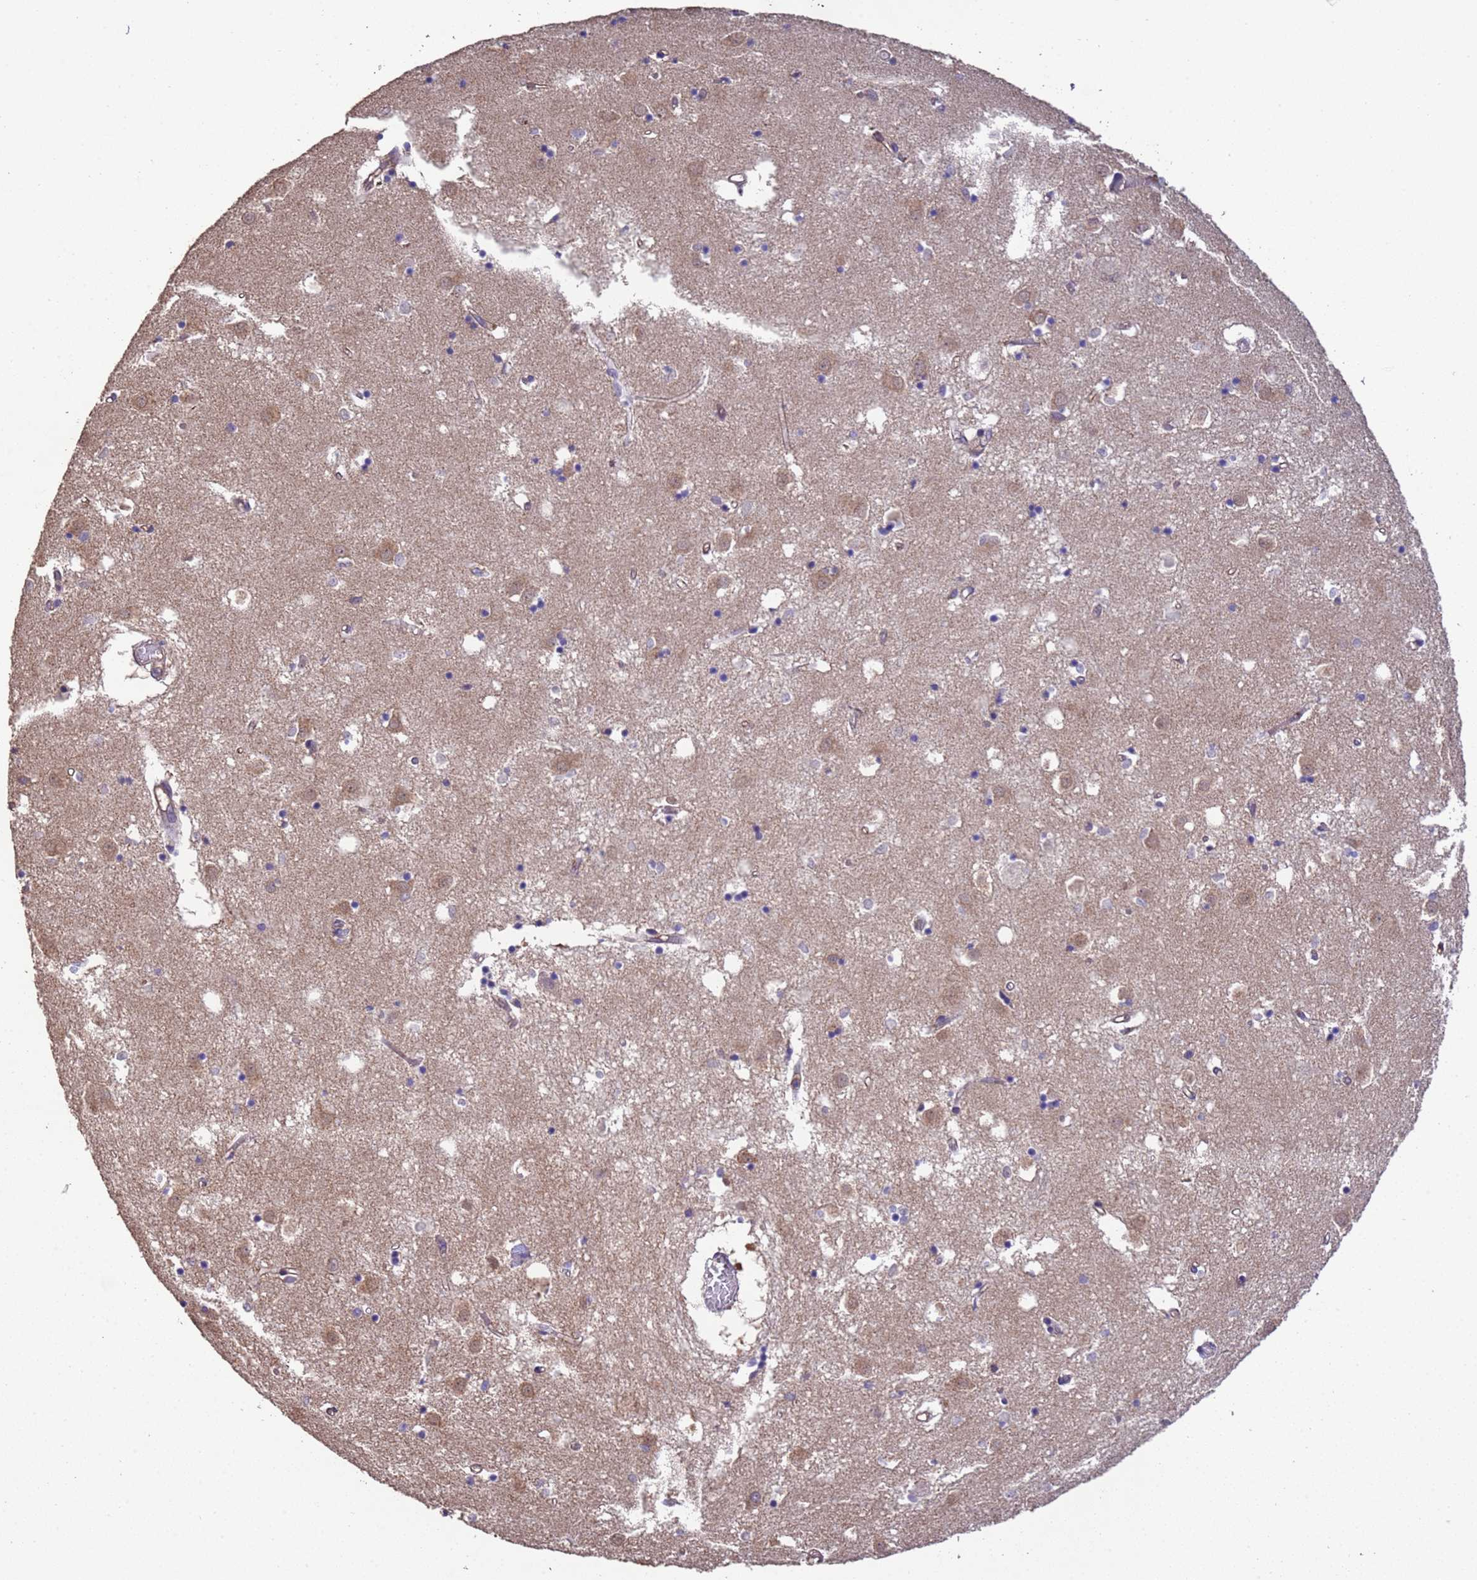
{"staining": {"intensity": "negative", "quantity": "none", "location": "none"}, "tissue": "caudate", "cell_type": "Glial cells", "image_type": "normal", "snomed": [{"axis": "morphology", "description": "Normal tissue, NOS"}, {"axis": "topography", "description": "Lateral ventricle wall"}], "caption": "DAB immunohistochemical staining of normal human caudate reveals no significant expression in glial cells. (Immunohistochemistry, brightfield microscopy, high magnification).", "gene": "NPHP1", "patient": {"sex": "male", "age": 70}}